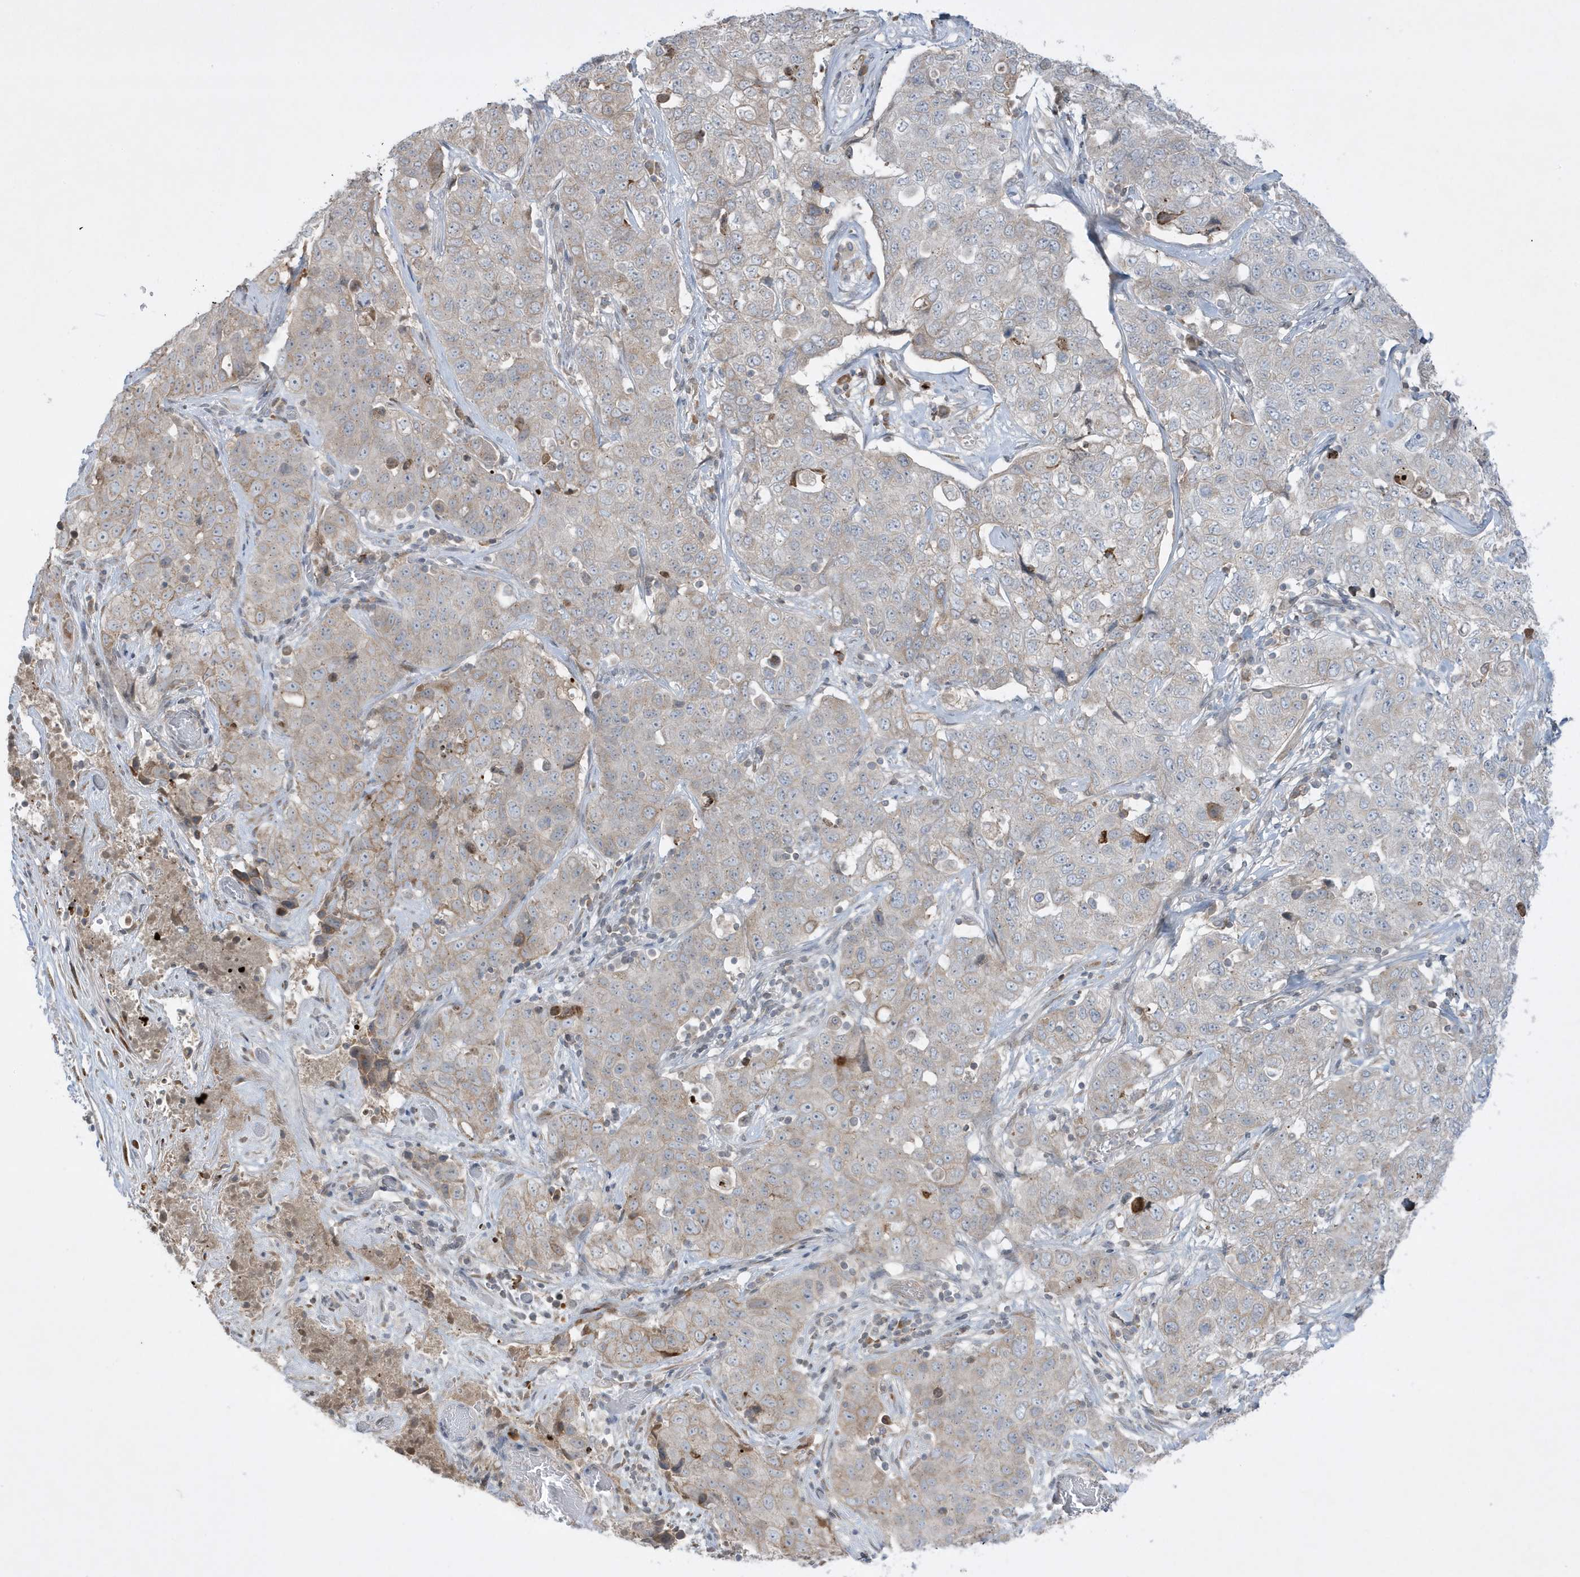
{"staining": {"intensity": "weak", "quantity": ">75%", "location": "cytoplasmic/membranous"}, "tissue": "stomach cancer", "cell_type": "Tumor cells", "image_type": "cancer", "snomed": [{"axis": "morphology", "description": "Normal tissue, NOS"}, {"axis": "morphology", "description": "Adenocarcinoma, NOS"}, {"axis": "topography", "description": "Lymph node"}, {"axis": "topography", "description": "Stomach"}], "caption": "Protein staining shows weak cytoplasmic/membranous staining in about >75% of tumor cells in stomach cancer.", "gene": "FNDC1", "patient": {"sex": "male", "age": 48}}